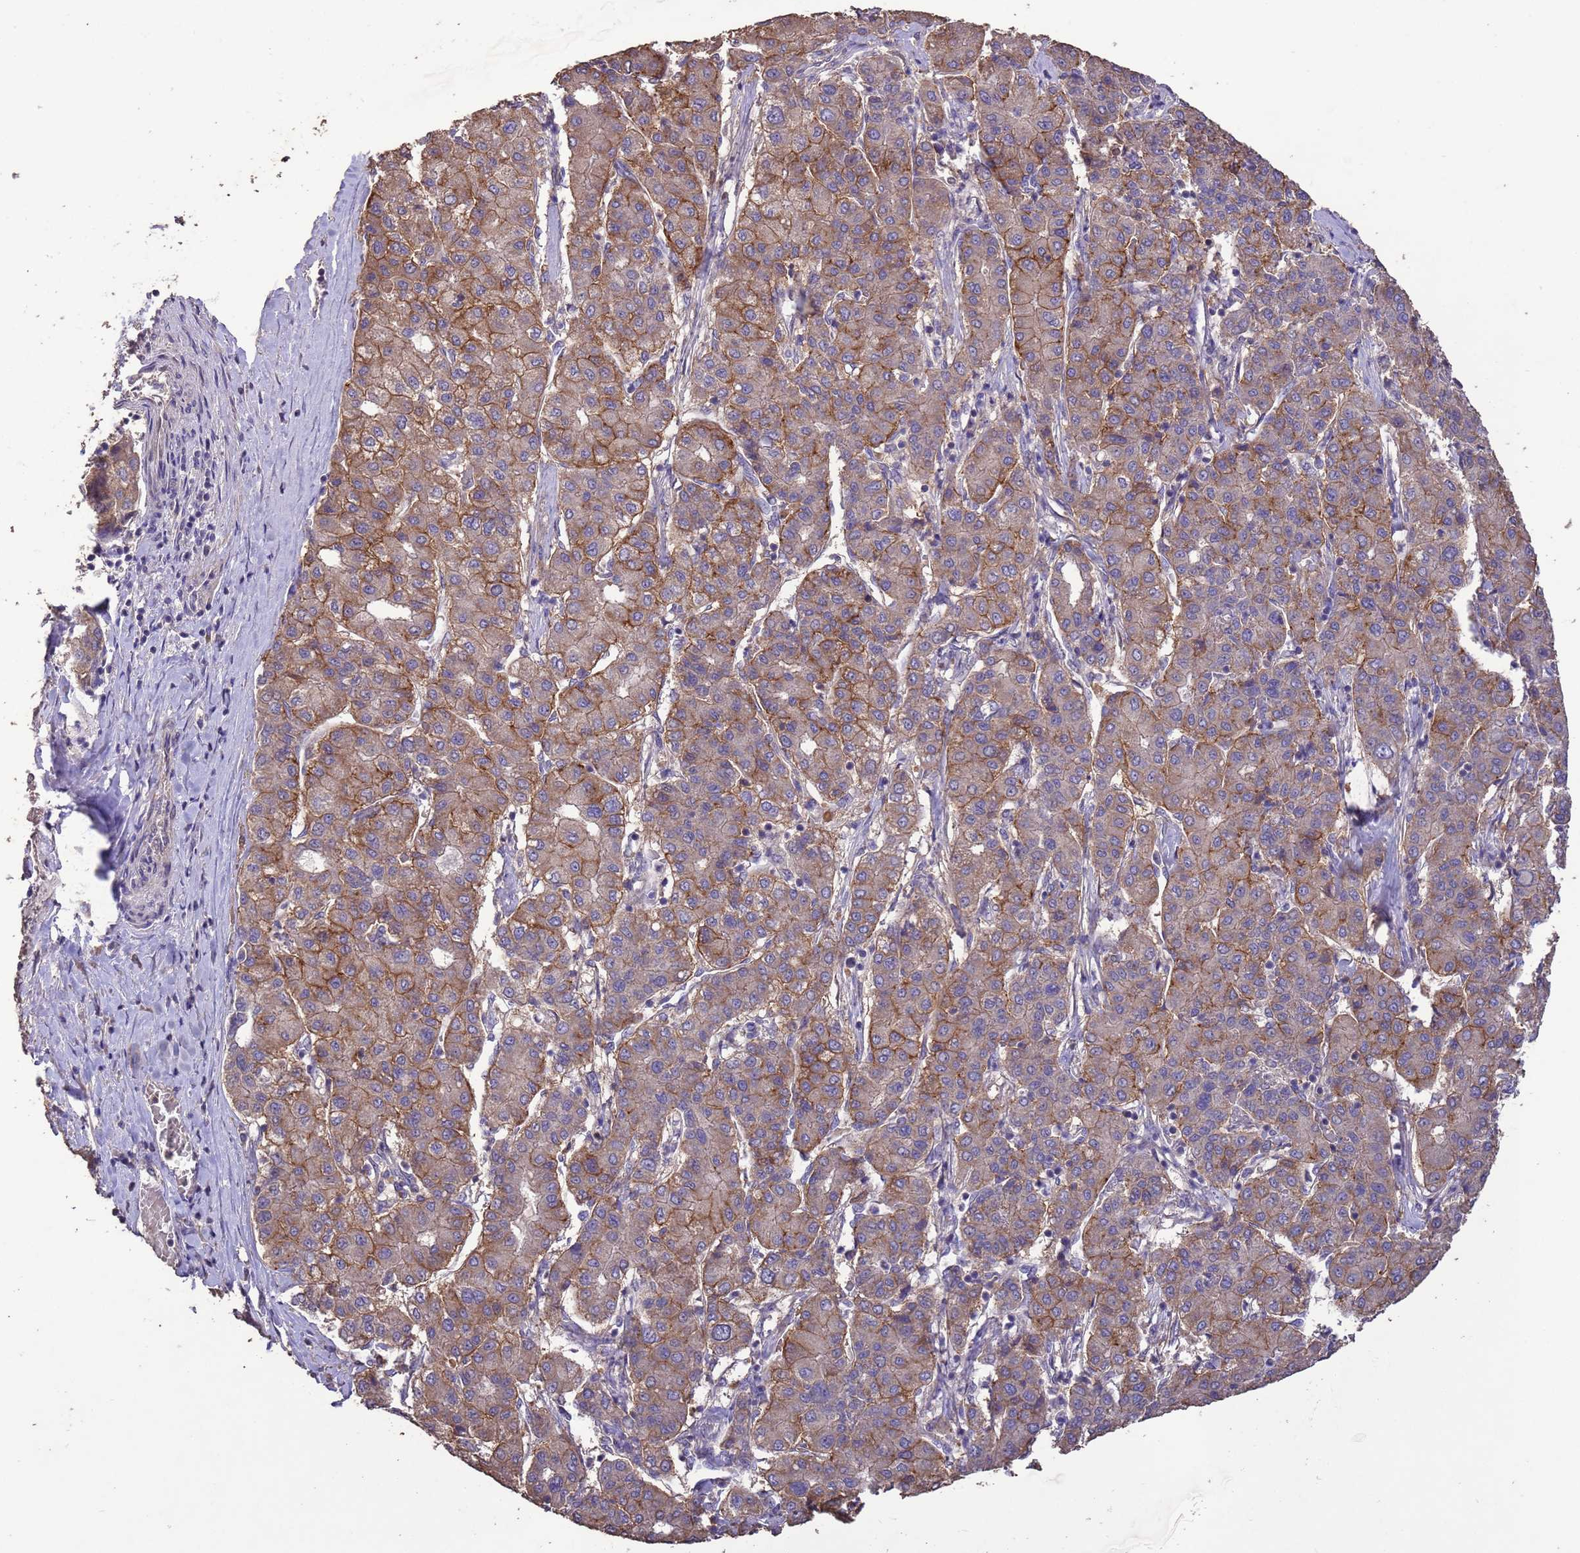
{"staining": {"intensity": "moderate", "quantity": ">75%", "location": "cytoplasmic/membranous"}, "tissue": "liver cancer", "cell_type": "Tumor cells", "image_type": "cancer", "snomed": [{"axis": "morphology", "description": "Carcinoma, Hepatocellular, NOS"}, {"axis": "topography", "description": "Liver"}], "caption": "Moderate cytoplasmic/membranous positivity is identified in about >75% of tumor cells in liver cancer.", "gene": "SLC9B2", "patient": {"sex": "male", "age": 65}}